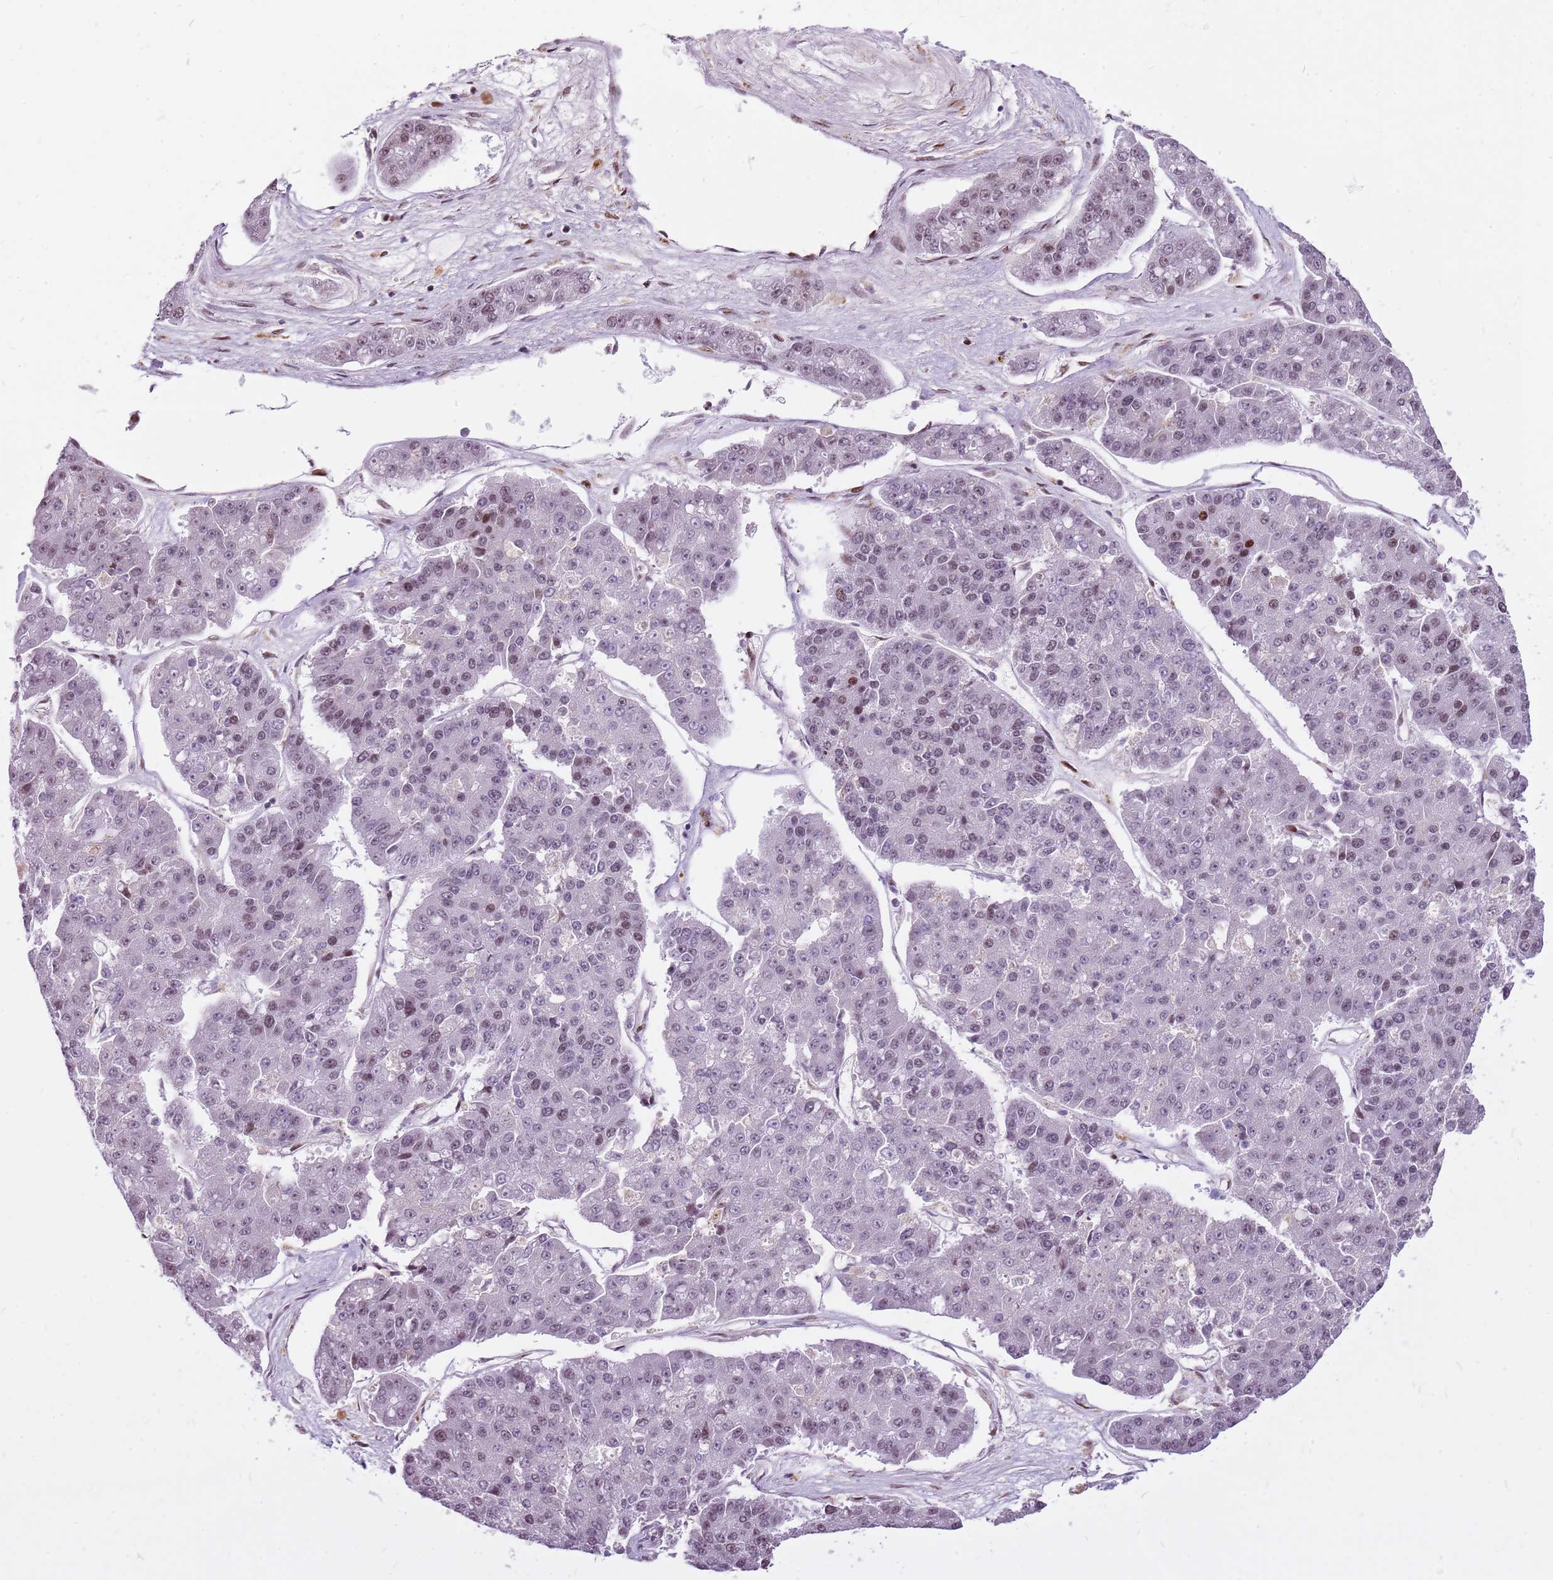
{"staining": {"intensity": "moderate", "quantity": "<25%", "location": "nuclear"}, "tissue": "pancreatic cancer", "cell_type": "Tumor cells", "image_type": "cancer", "snomed": [{"axis": "morphology", "description": "Adenocarcinoma, NOS"}, {"axis": "topography", "description": "Pancreas"}], "caption": "Pancreatic cancer was stained to show a protein in brown. There is low levels of moderate nuclear positivity in approximately <25% of tumor cells.", "gene": "WASHC4", "patient": {"sex": "male", "age": 50}}